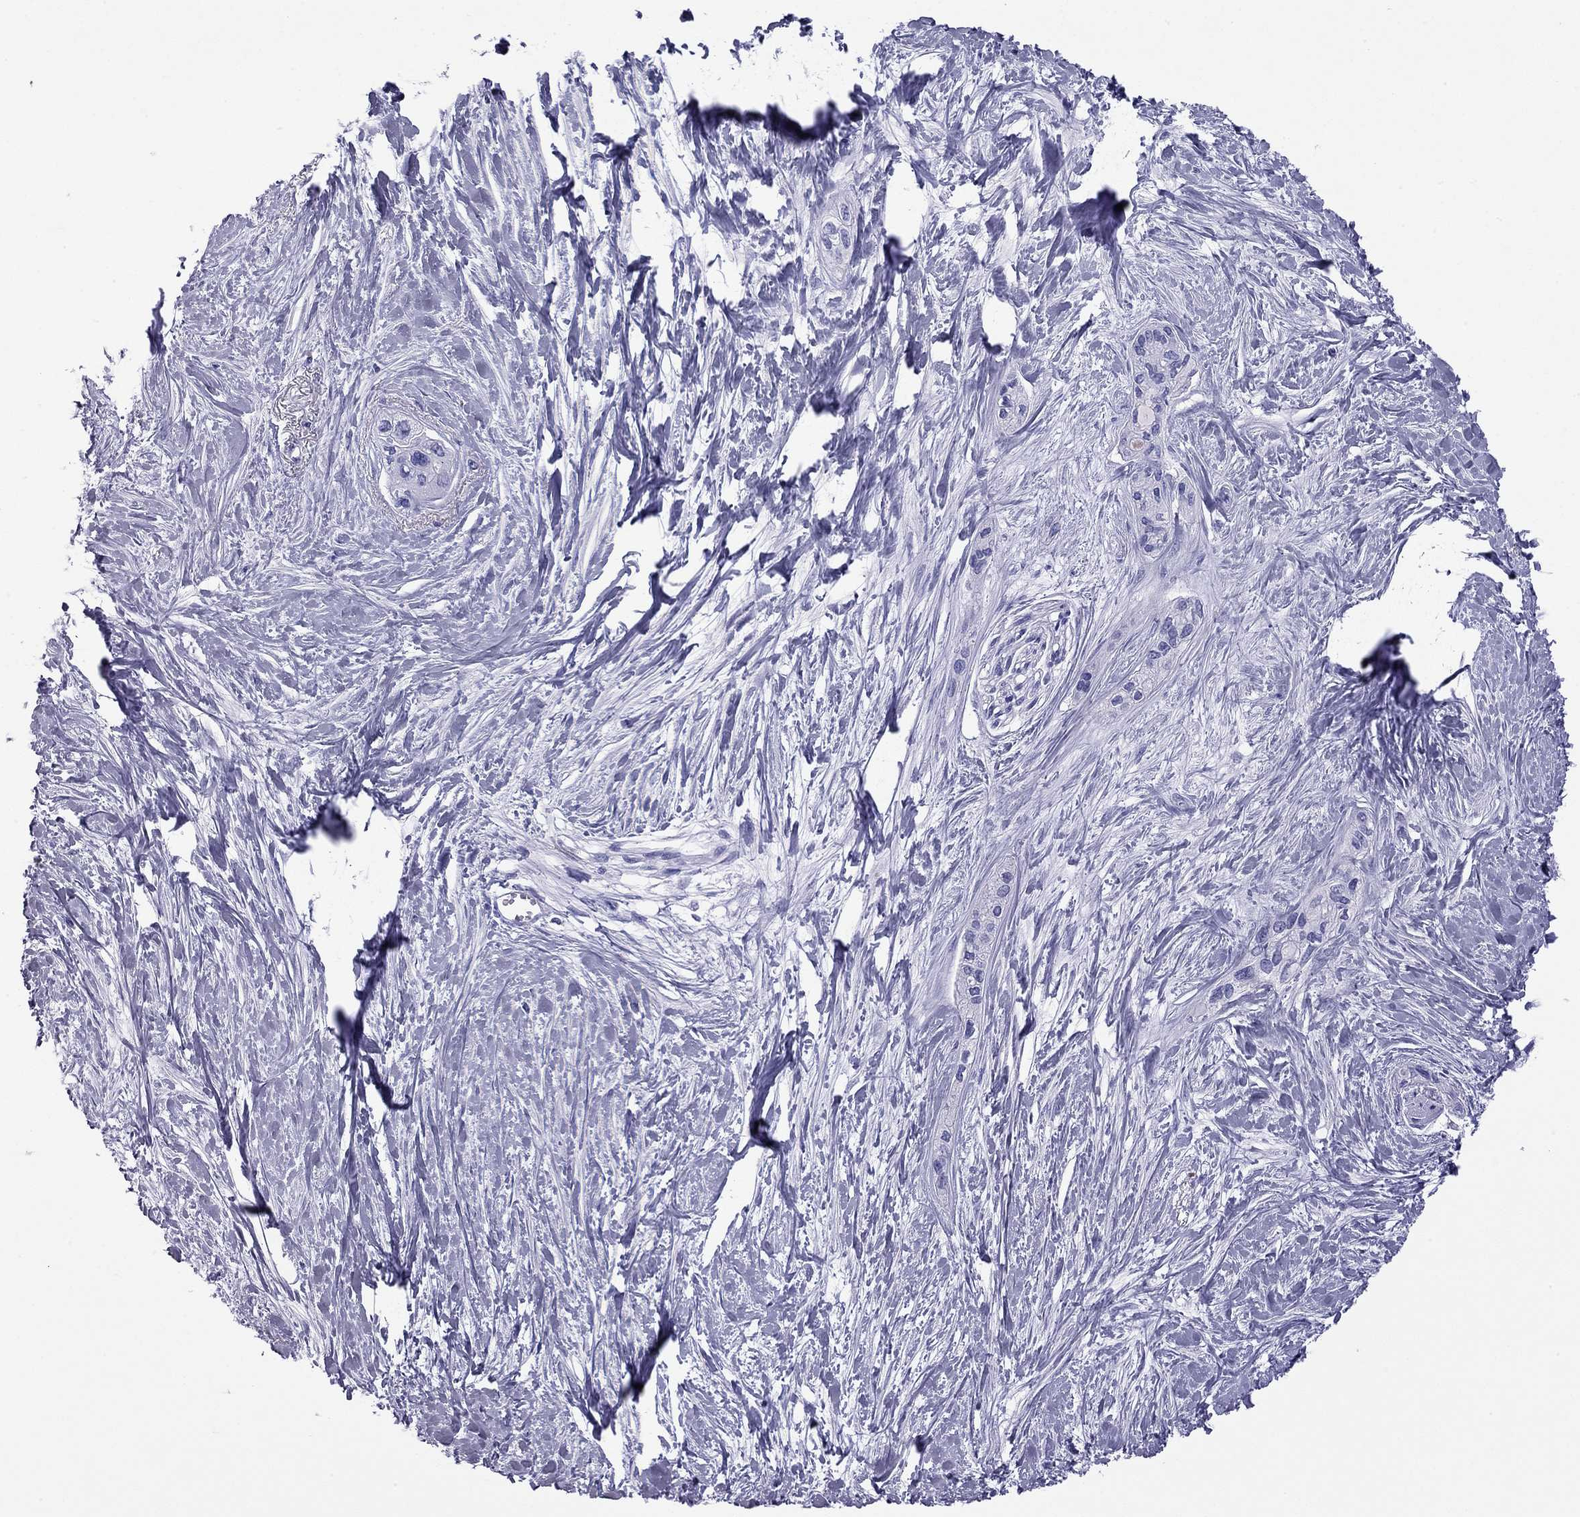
{"staining": {"intensity": "negative", "quantity": "none", "location": "none"}, "tissue": "pancreatic cancer", "cell_type": "Tumor cells", "image_type": "cancer", "snomed": [{"axis": "morphology", "description": "Adenocarcinoma, NOS"}, {"axis": "topography", "description": "Pancreas"}], "caption": "Pancreatic adenocarcinoma was stained to show a protein in brown. There is no significant staining in tumor cells.", "gene": "ODF4", "patient": {"sex": "female", "age": 50}}